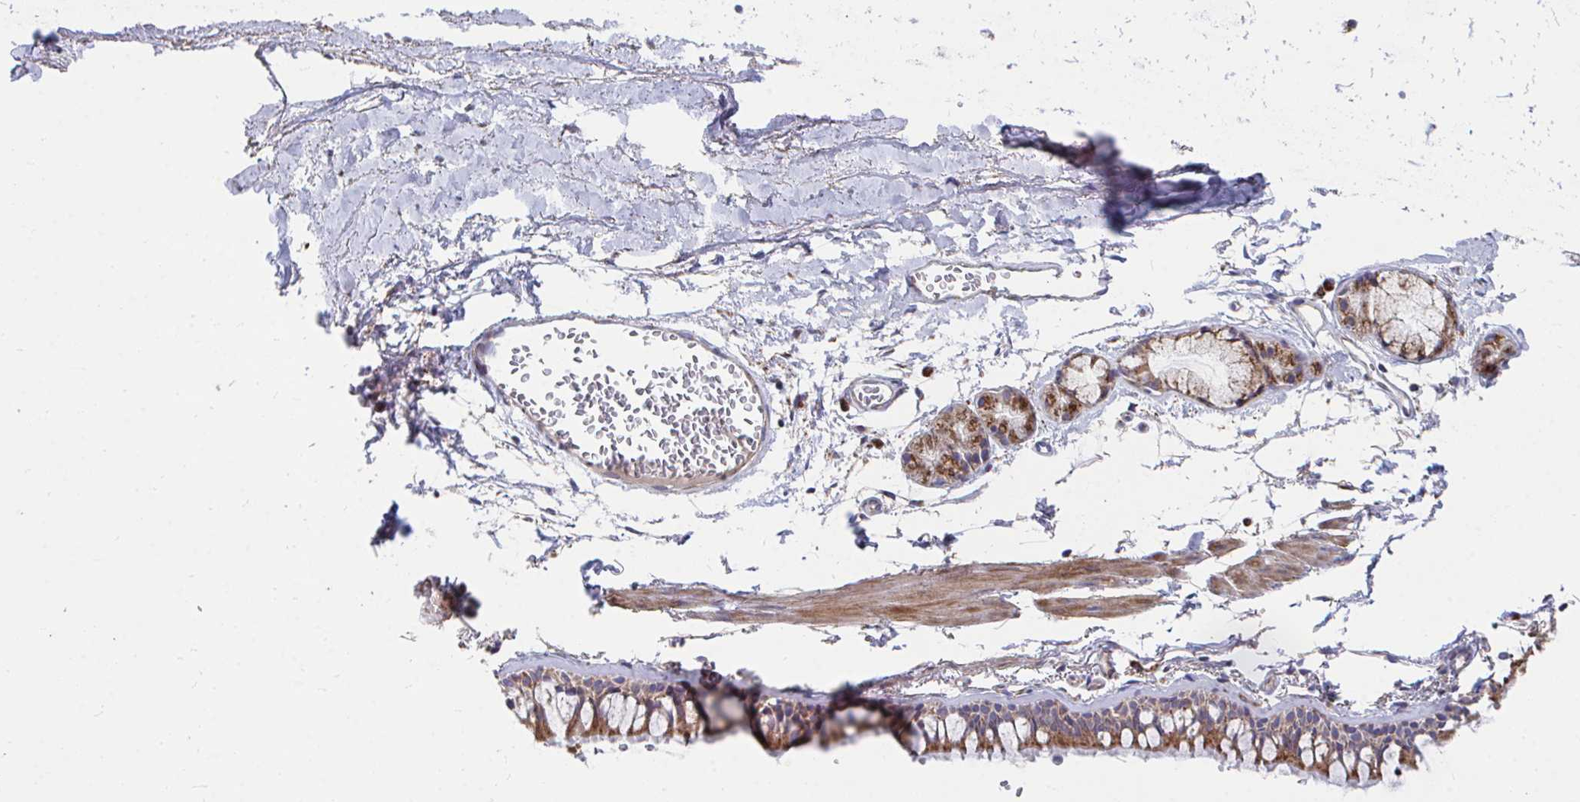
{"staining": {"intensity": "strong", "quantity": "25%-75%", "location": "cytoplasmic/membranous"}, "tissue": "bronchus", "cell_type": "Respiratory epithelial cells", "image_type": "normal", "snomed": [{"axis": "morphology", "description": "Normal tissue, NOS"}, {"axis": "topography", "description": "Cartilage tissue"}, {"axis": "topography", "description": "Bronchus"}, {"axis": "topography", "description": "Peripheral nerve tissue"}], "caption": "Normal bronchus was stained to show a protein in brown. There is high levels of strong cytoplasmic/membranous positivity in approximately 25%-75% of respiratory epithelial cells.", "gene": "PEX3", "patient": {"sex": "female", "age": 59}}